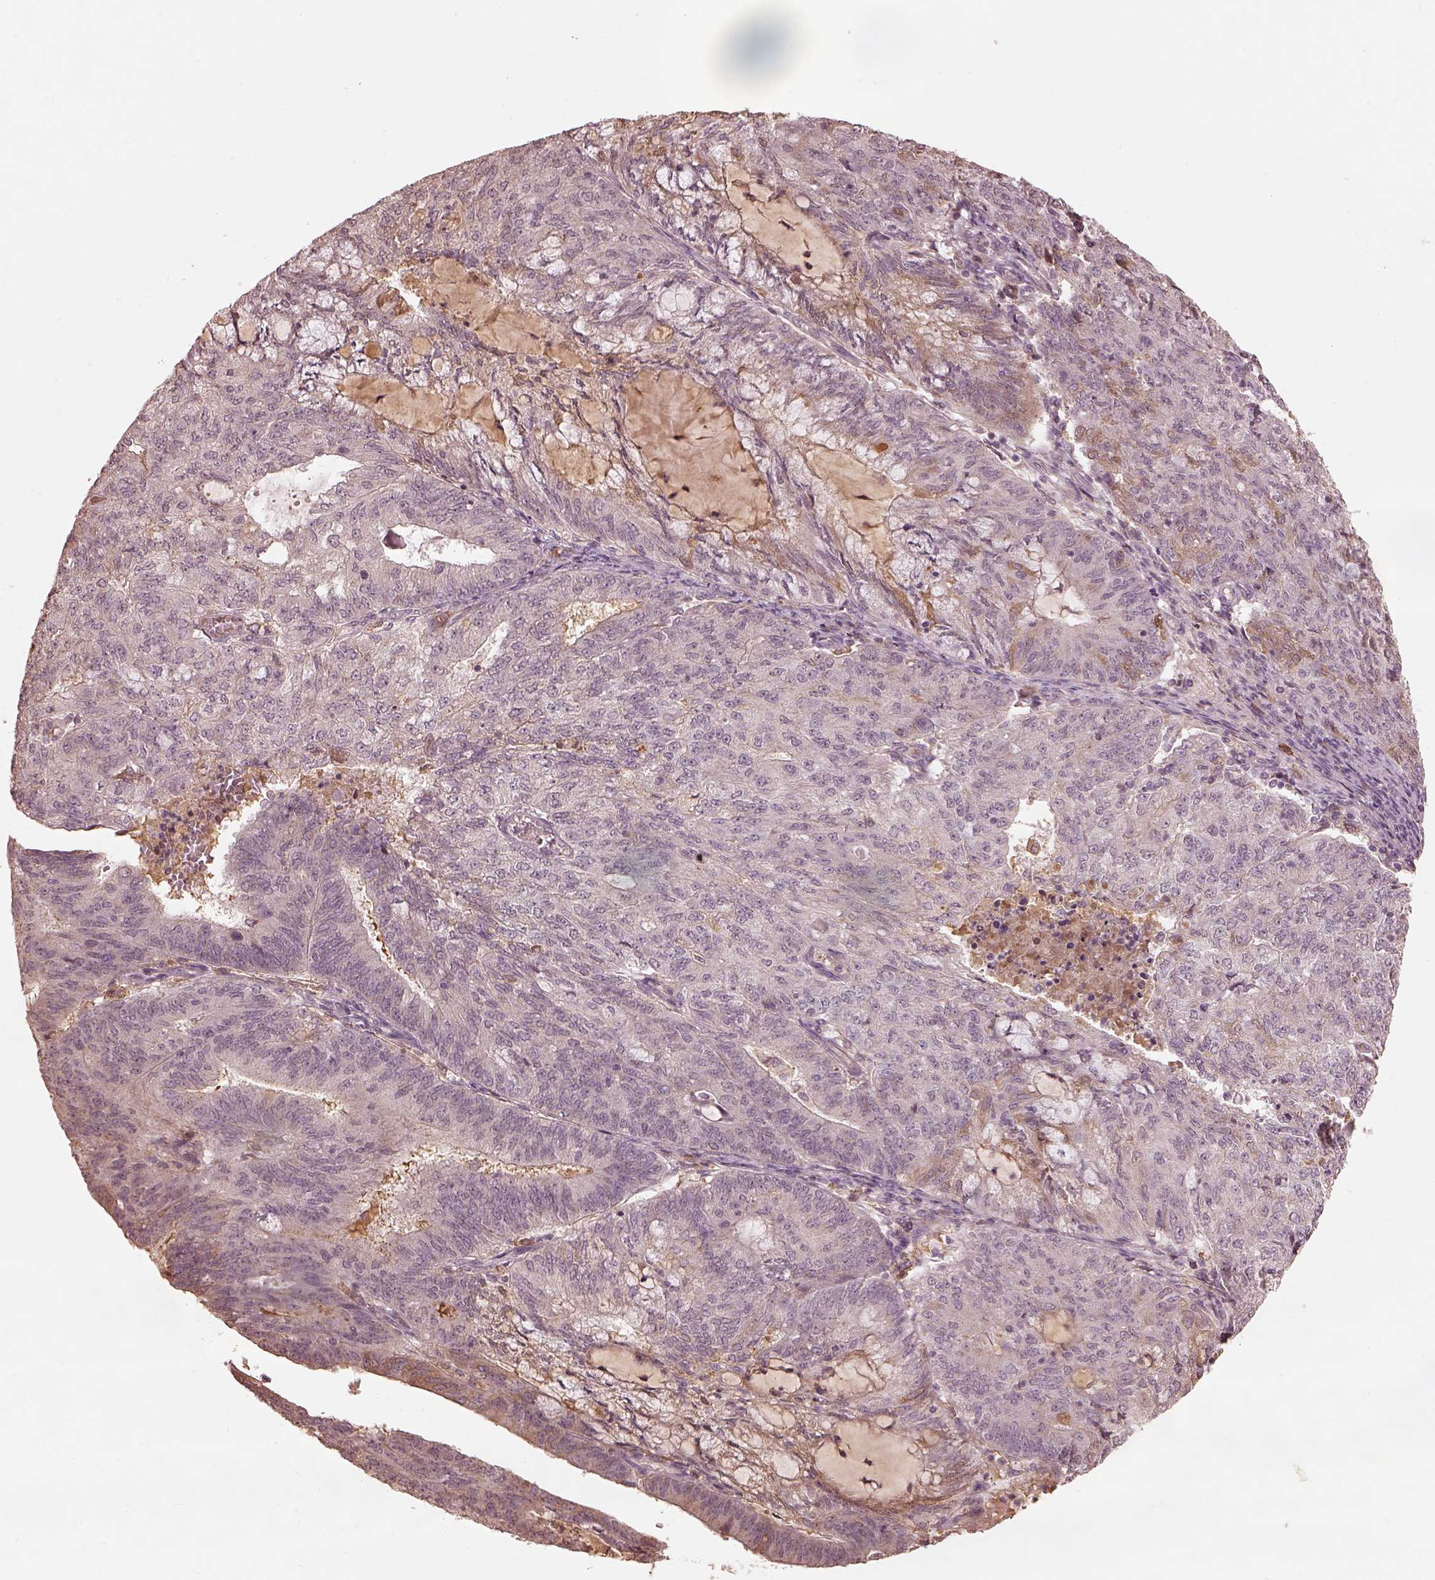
{"staining": {"intensity": "negative", "quantity": "none", "location": "none"}, "tissue": "endometrial cancer", "cell_type": "Tumor cells", "image_type": "cancer", "snomed": [{"axis": "morphology", "description": "Adenocarcinoma, NOS"}, {"axis": "topography", "description": "Endometrium"}], "caption": "Adenocarcinoma (endometrial) stained for a protein using IHC demonstrates no staining tumor cells.", "gene": "CALR3", "patient": {"sex": "female", "age": 82}}